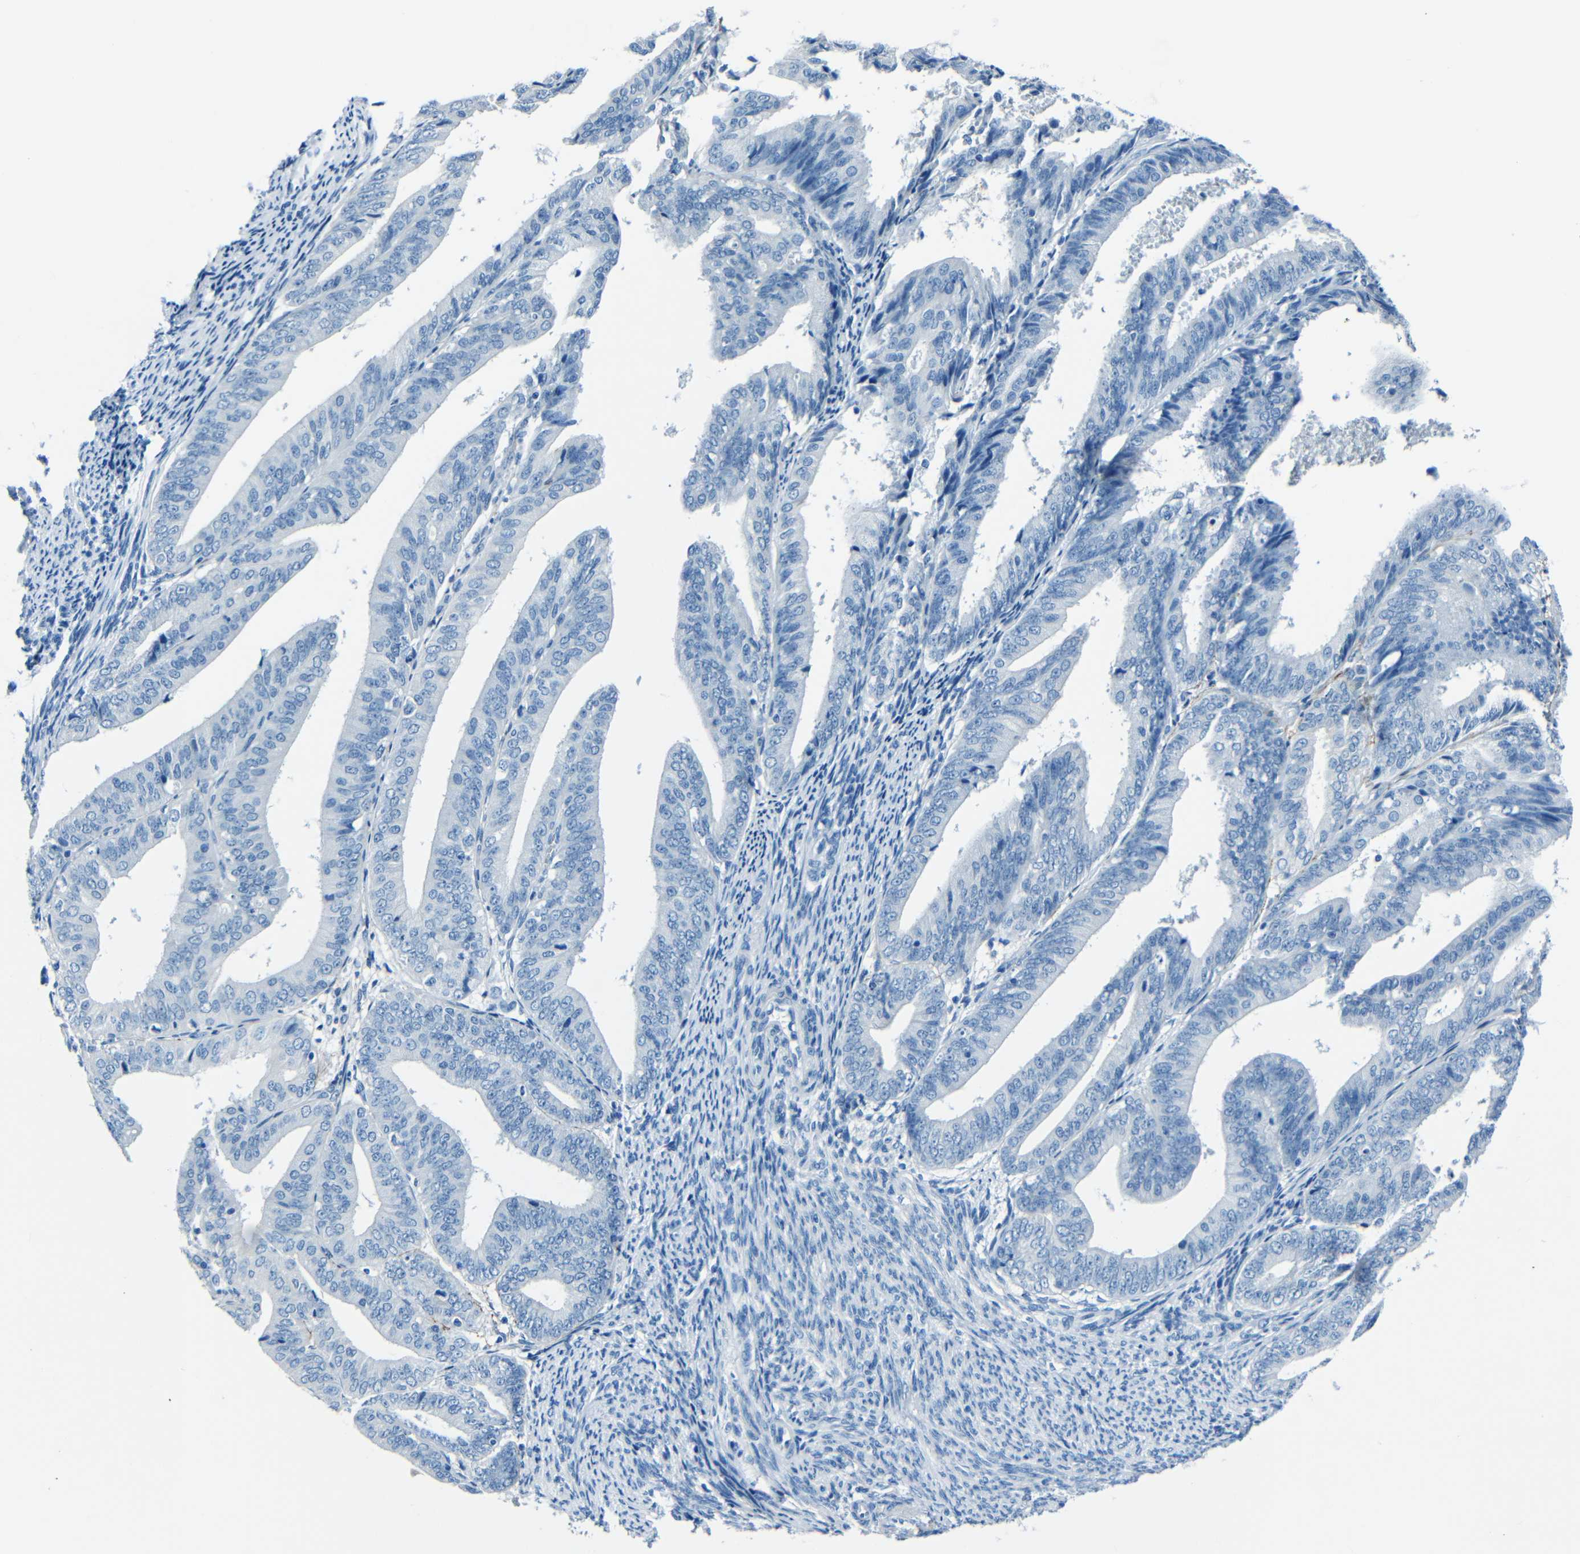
{"staining": {"intensity": "negative", "quantity": "none", "location": "none"}, "tissue": "endometrial cancer", "cell_type": "Tumor cells", "image_type": "cancer", "snomed": [{"axis": "morphology", "description": "Adenocarcinoma, NOS"}, {"axis": "topography", "description": "Endometrium"}], "caption": "The immunohistochemistry histopathology image has no significant expression in tumor cells of adenocarcinoma (endometrial) tissue.", "gene": "FBN2", "patient": {"sex": "female", "age": 63}}